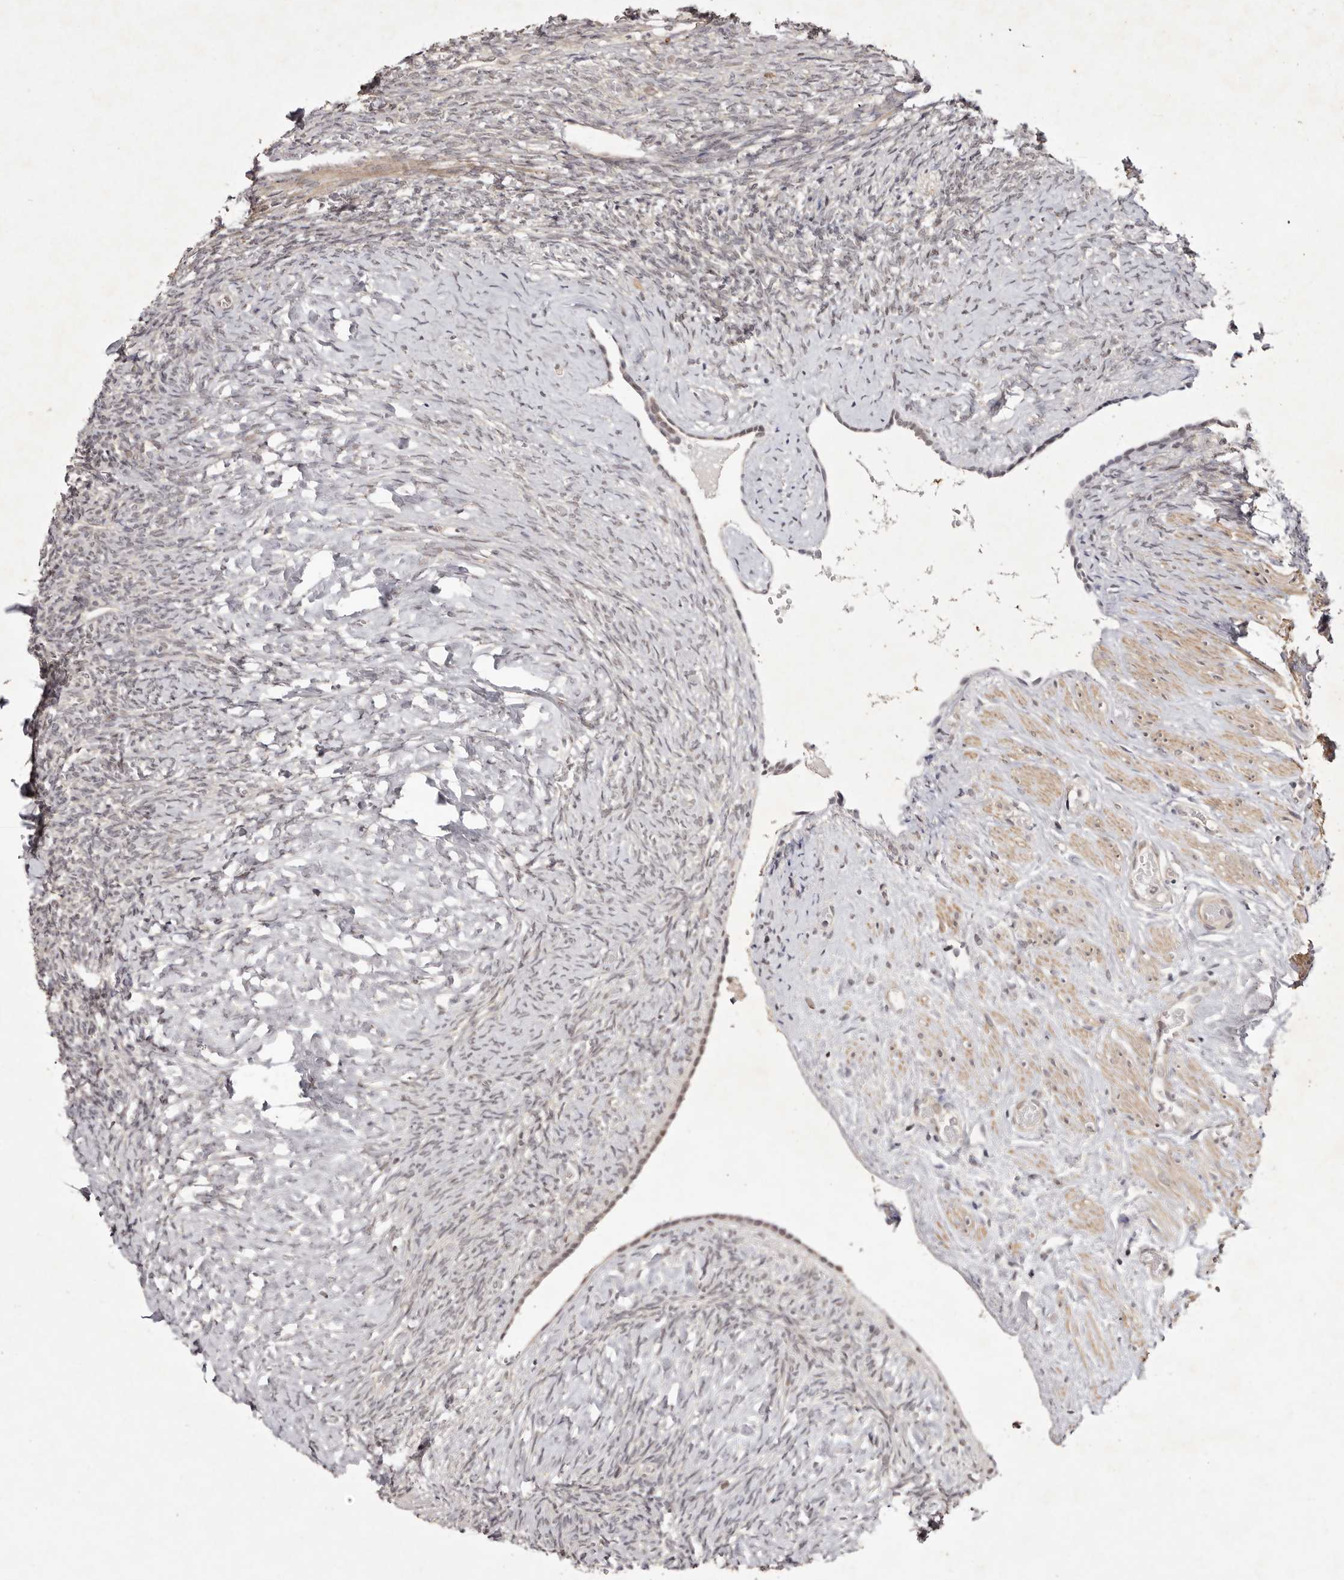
{"staining": {"intensity": "weak", "quantity": "<25%", "location": "nuclear"}, "tissue": "ovary", "cell_type": "Ovarian stroma cells", "image_type": "normal", "snomed": [{"axis": "morphology", "description": "Normal tissue, NOS"}, {"axis": "topography", "description": "Ovary"}], "caption": "This photomicrograph is of unremarkable ovary stained with immunohistochemistry (IHC) to label a protein in brown with the nuclei are counter-stained blue. There is no positivity in ovarian stroma cells.", "gene": "BUD31", "patient": {"sex": "female", "age": 41}}